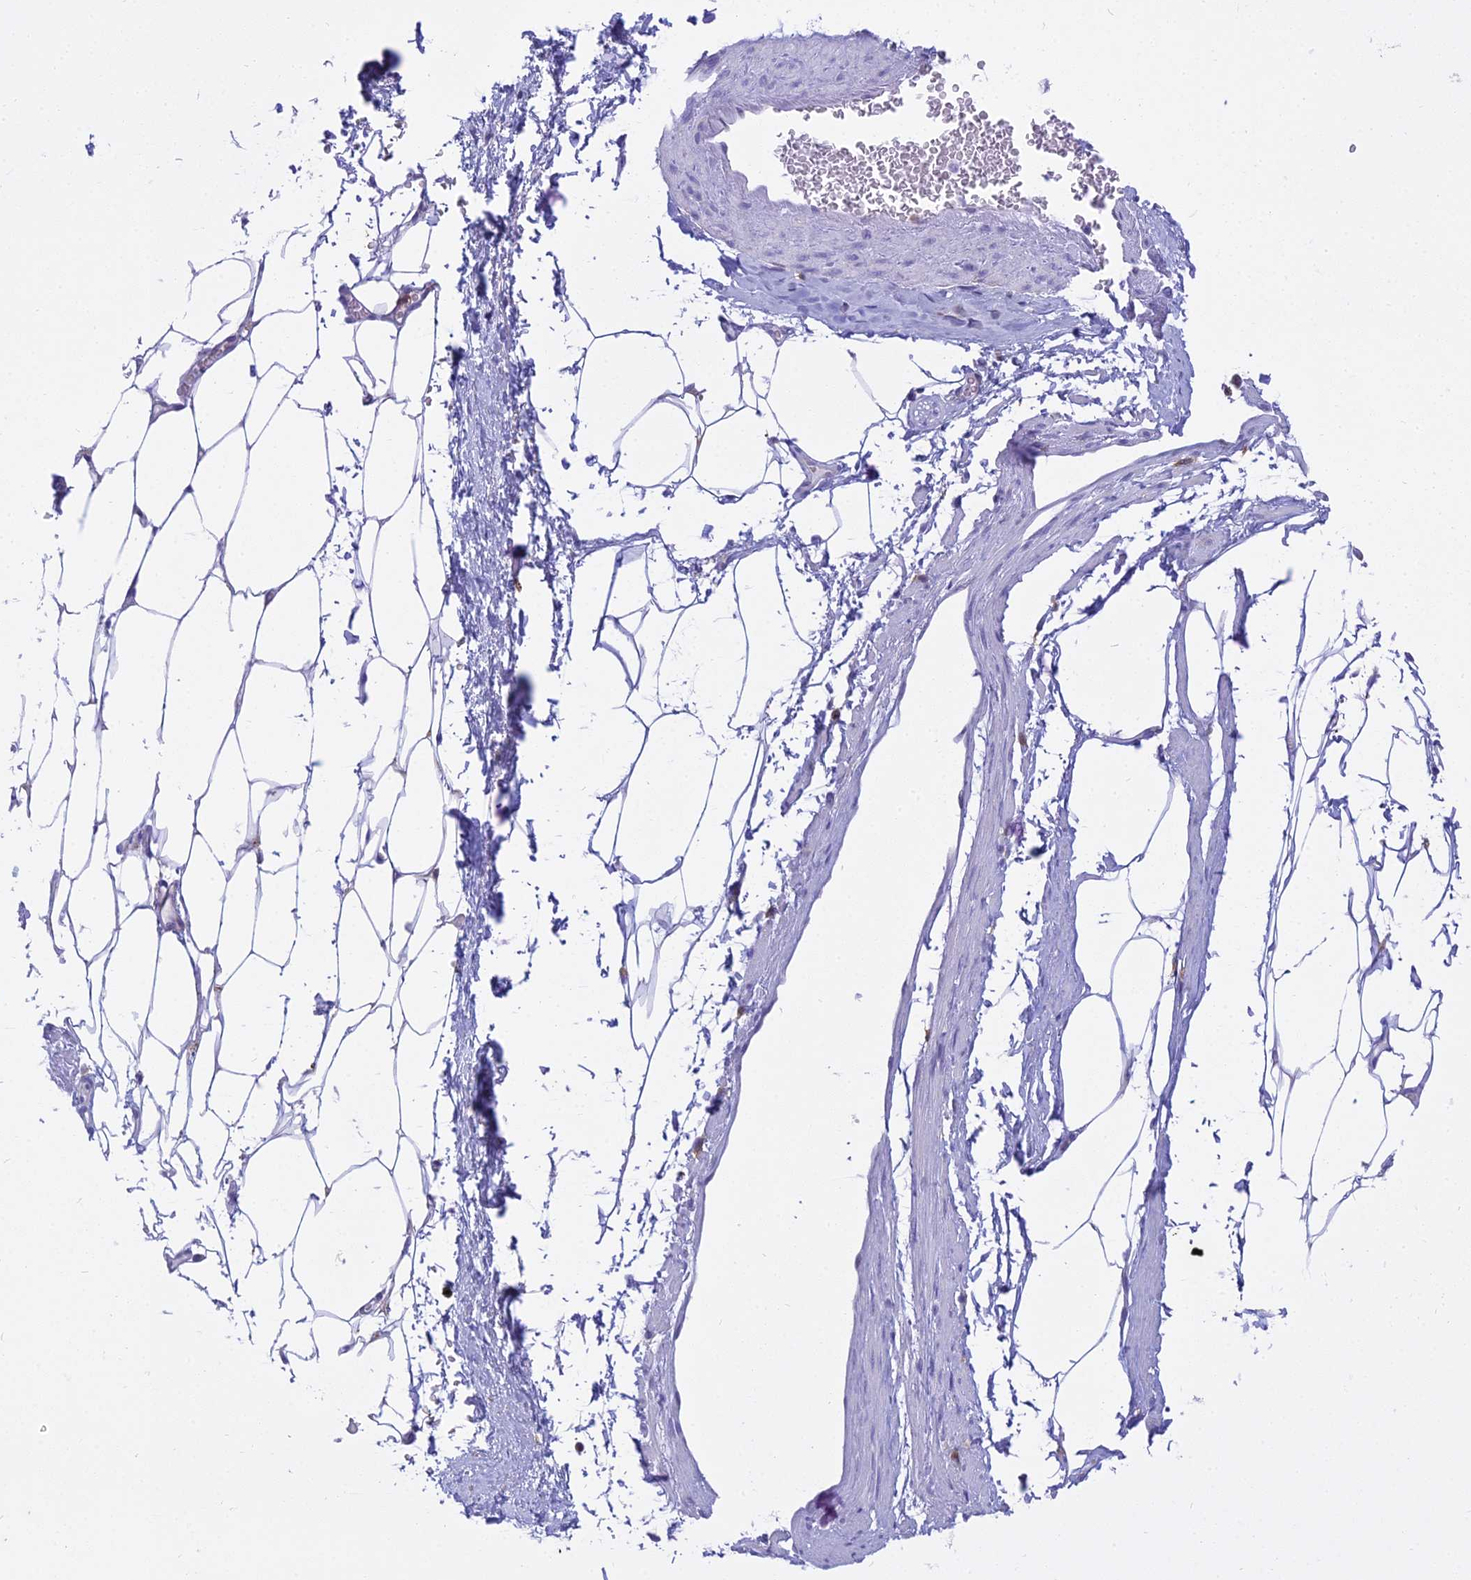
{"staining": {"intensity": "negative", "quantity": "none", "location": "none"}, "tissue": "adipose tissue", "cell_type": "Adipocytes", "image_type": "normal", "snomed": [{"axis": "morphology", "description": "Normal tissue, NOS"}, {"axis": "morphology", "description": "Adenocarcinoma, Low grade"}, {"axis": "topography", "description": "Prostate"}, {"axis": "topography", "description": "Peripheral nerve tissue"}], "caption": "Immunohistochemical staining of benign adipose tissue exhibits no significant positivity in adipocytes.", "gene": "UBE2G1", "patient": {"sex": "male", "age": 63}}